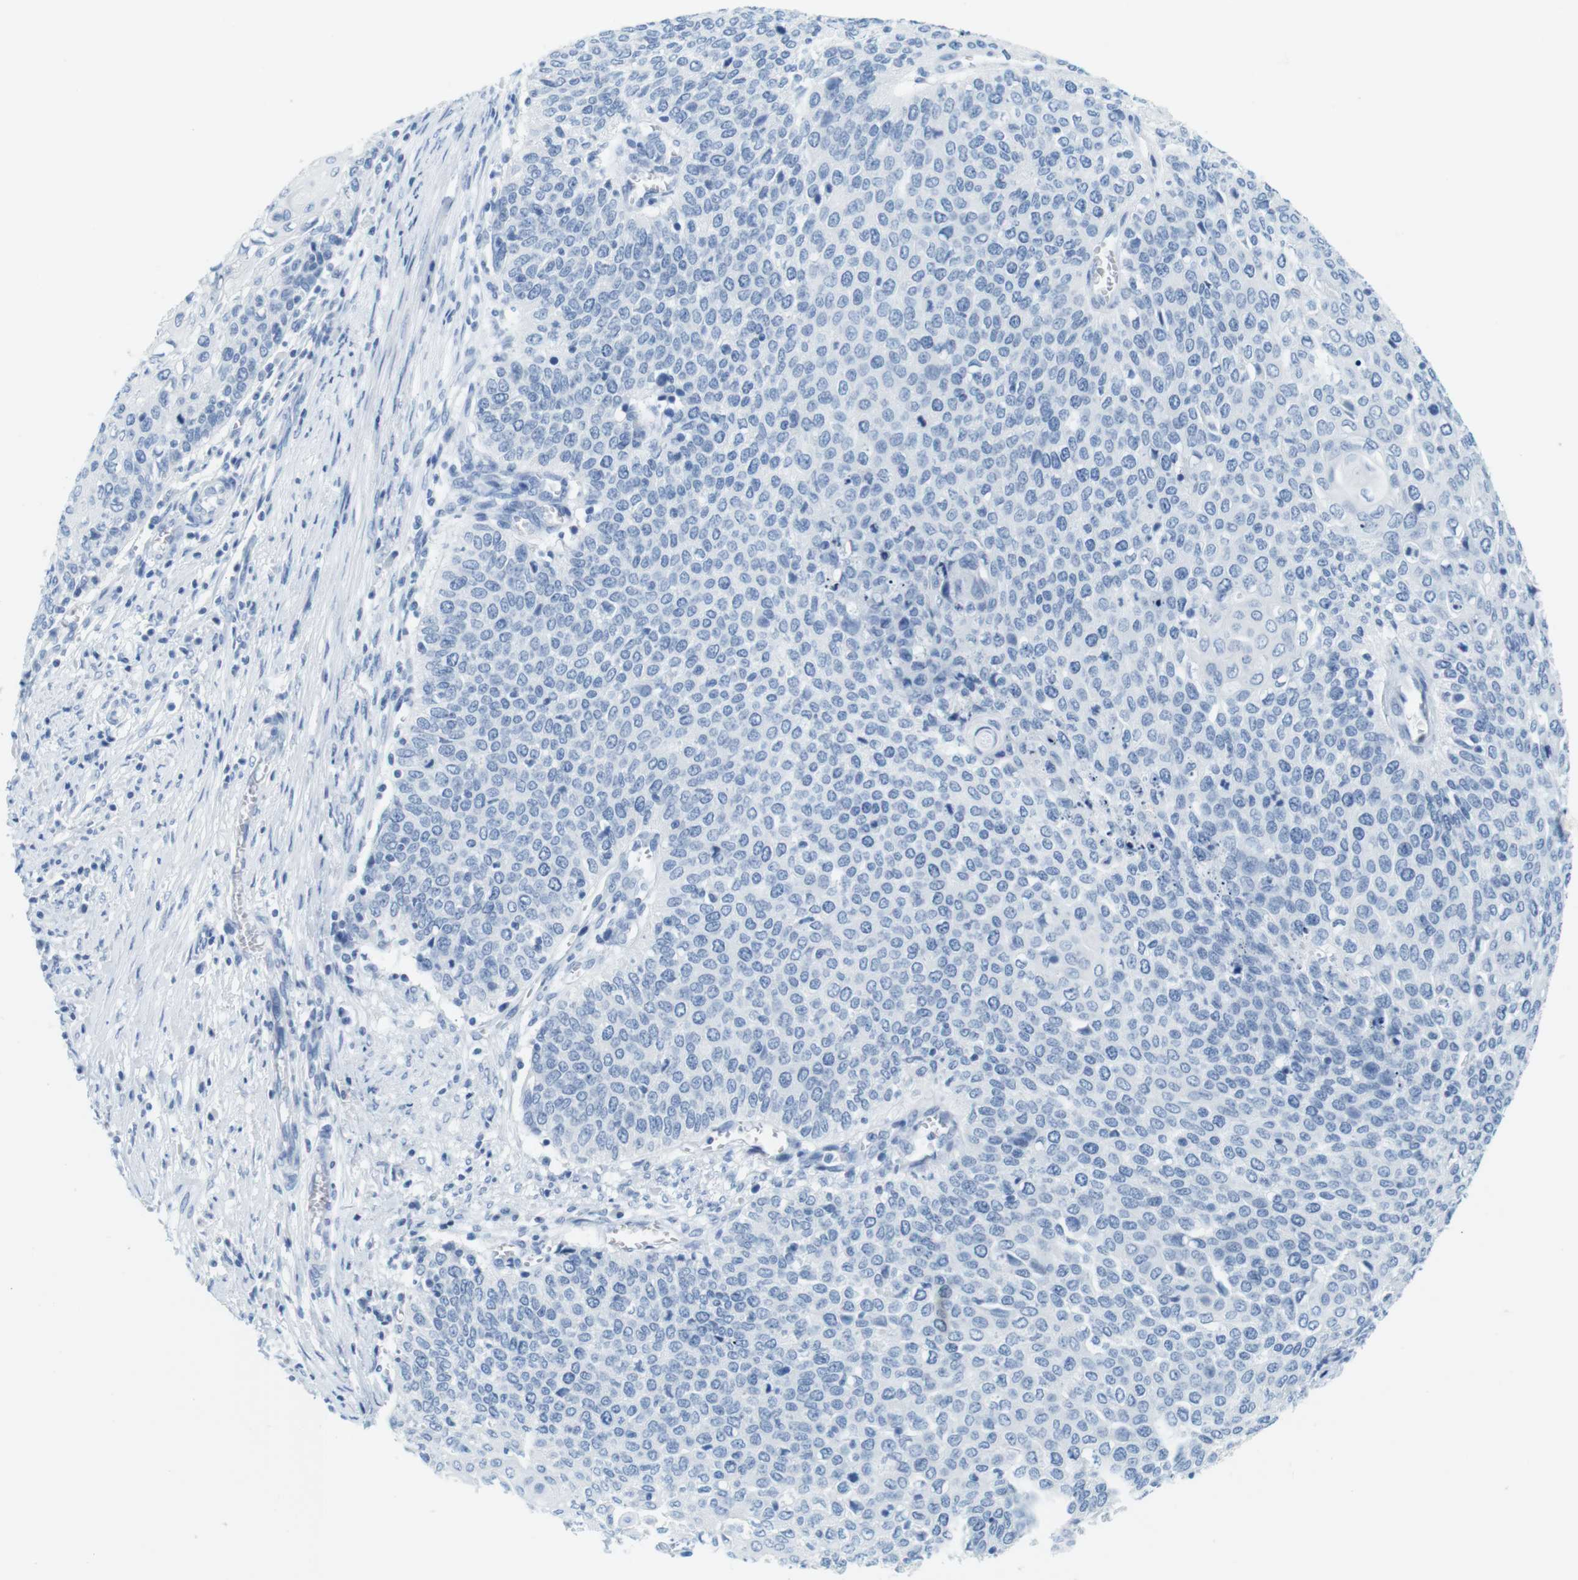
{"staining": {"intensity": "negative", "quantity": "none", "location": "none"}, "tissue": "cervical cancer", "cell_type": "Tumor cells", "image_type": "cancer", "snomed": [{"axis": "morphology", "description": "Squamous cell carcinoma, NOS"}, {"axis": "topography", "description": "Cervix"}], "caption": "Immunohistochemistry (IHC) of human cervical cancer (squamous cell carcinoma) reveals no positivity in tumor cells. Nuclei are stained in blue.", "gene": "CYP2C9", "patient": {"sex": "female", "age": 39}}